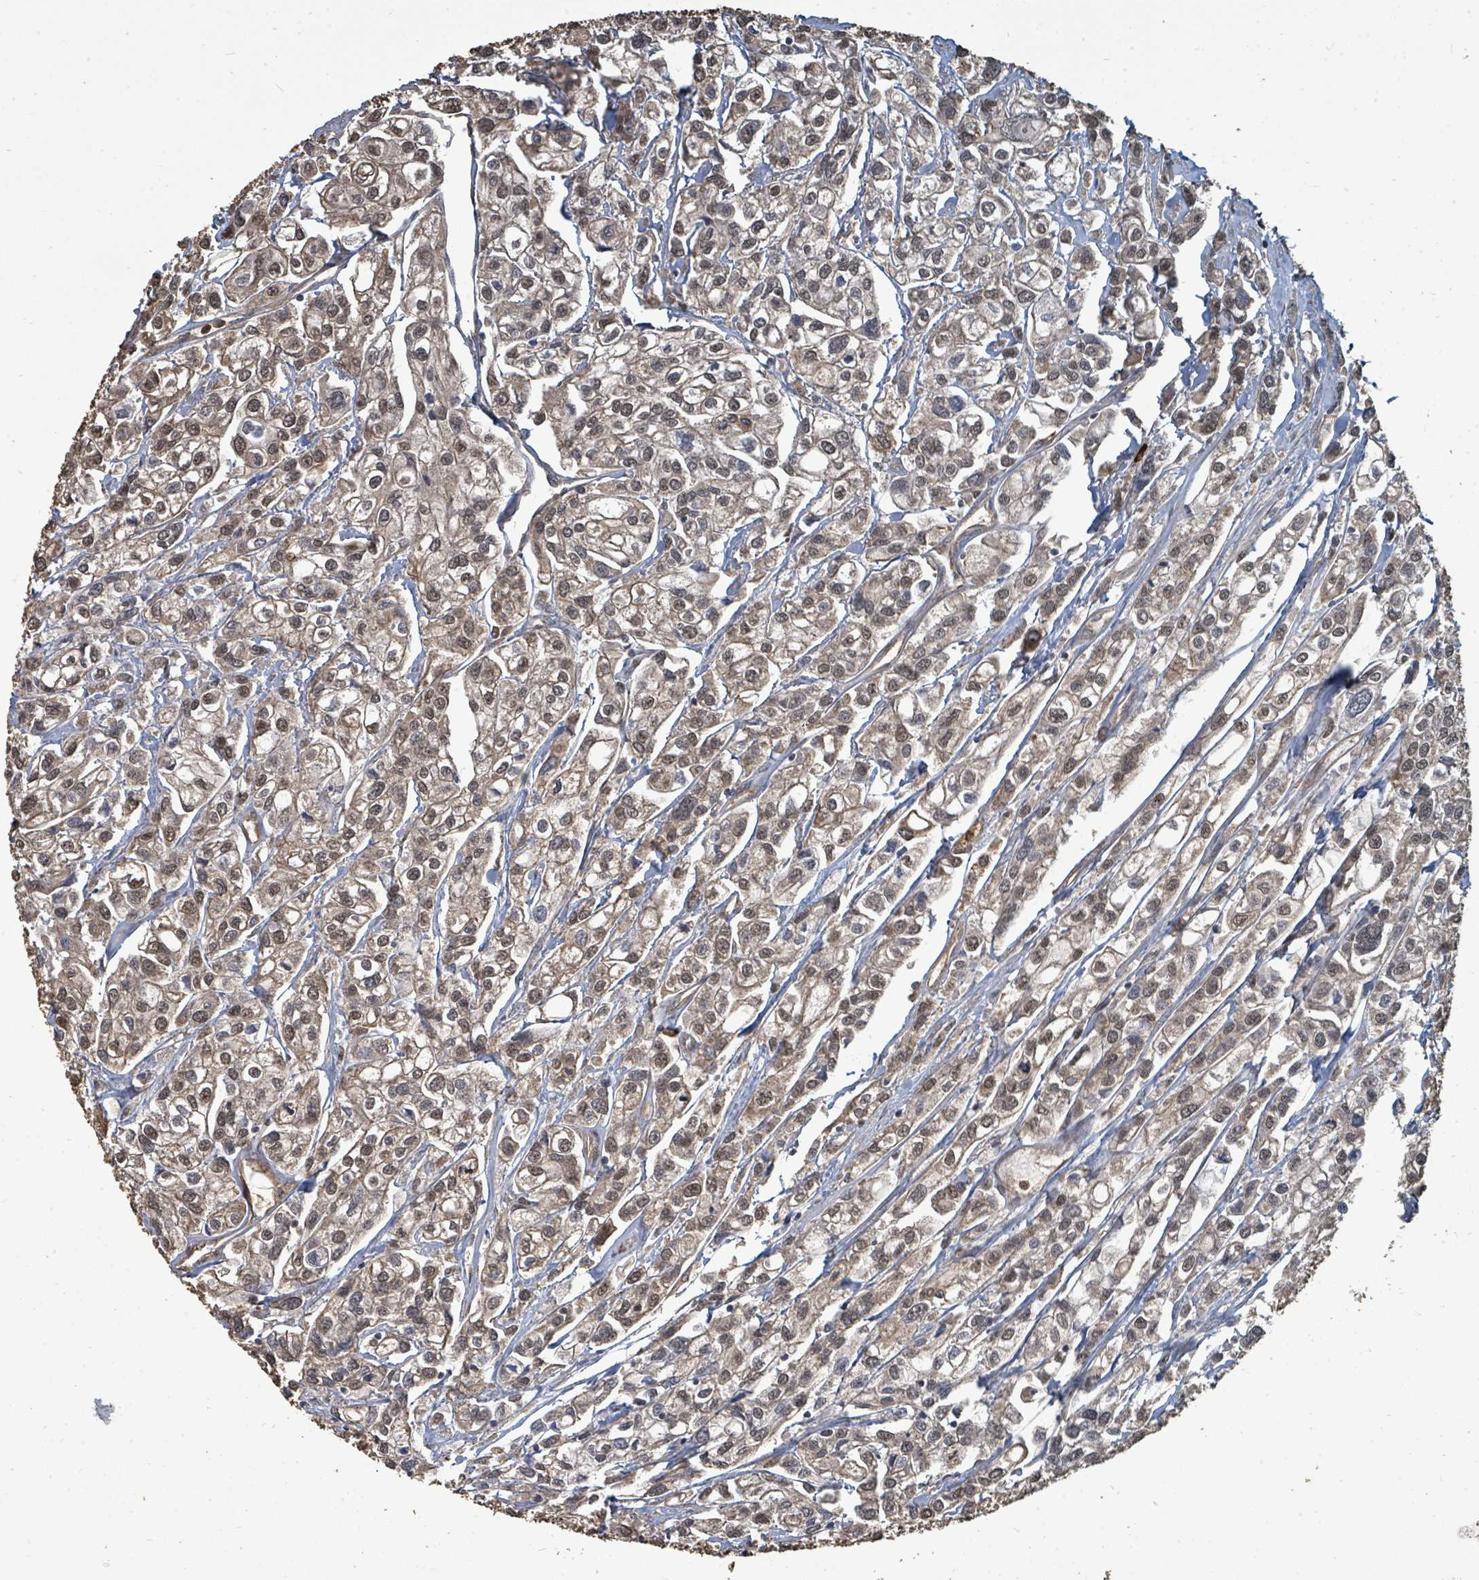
{"staining": {"intensity": "weak", "quantity": ">75%", "location": "cytoplasmic/membranous,nuclear"}, "tissue": "urothelial cancer", "cell_type": "Tumor cells", "image_type": "cancer", "snomed": [{"axis": "morphology", "description": "Urothelial carcinoma, High grade"}, {"axis": "topography", "description": "Urinary bladder"}], "caption": "High-grade urothelial carcinoma stained for a protein (brown) displays weak cytoplasmic/membranous and nuclear positive expression in approximately >75% of tumor cells.", "gene": "C6orf52", "patient": {"sex": "male", "age": 67}}